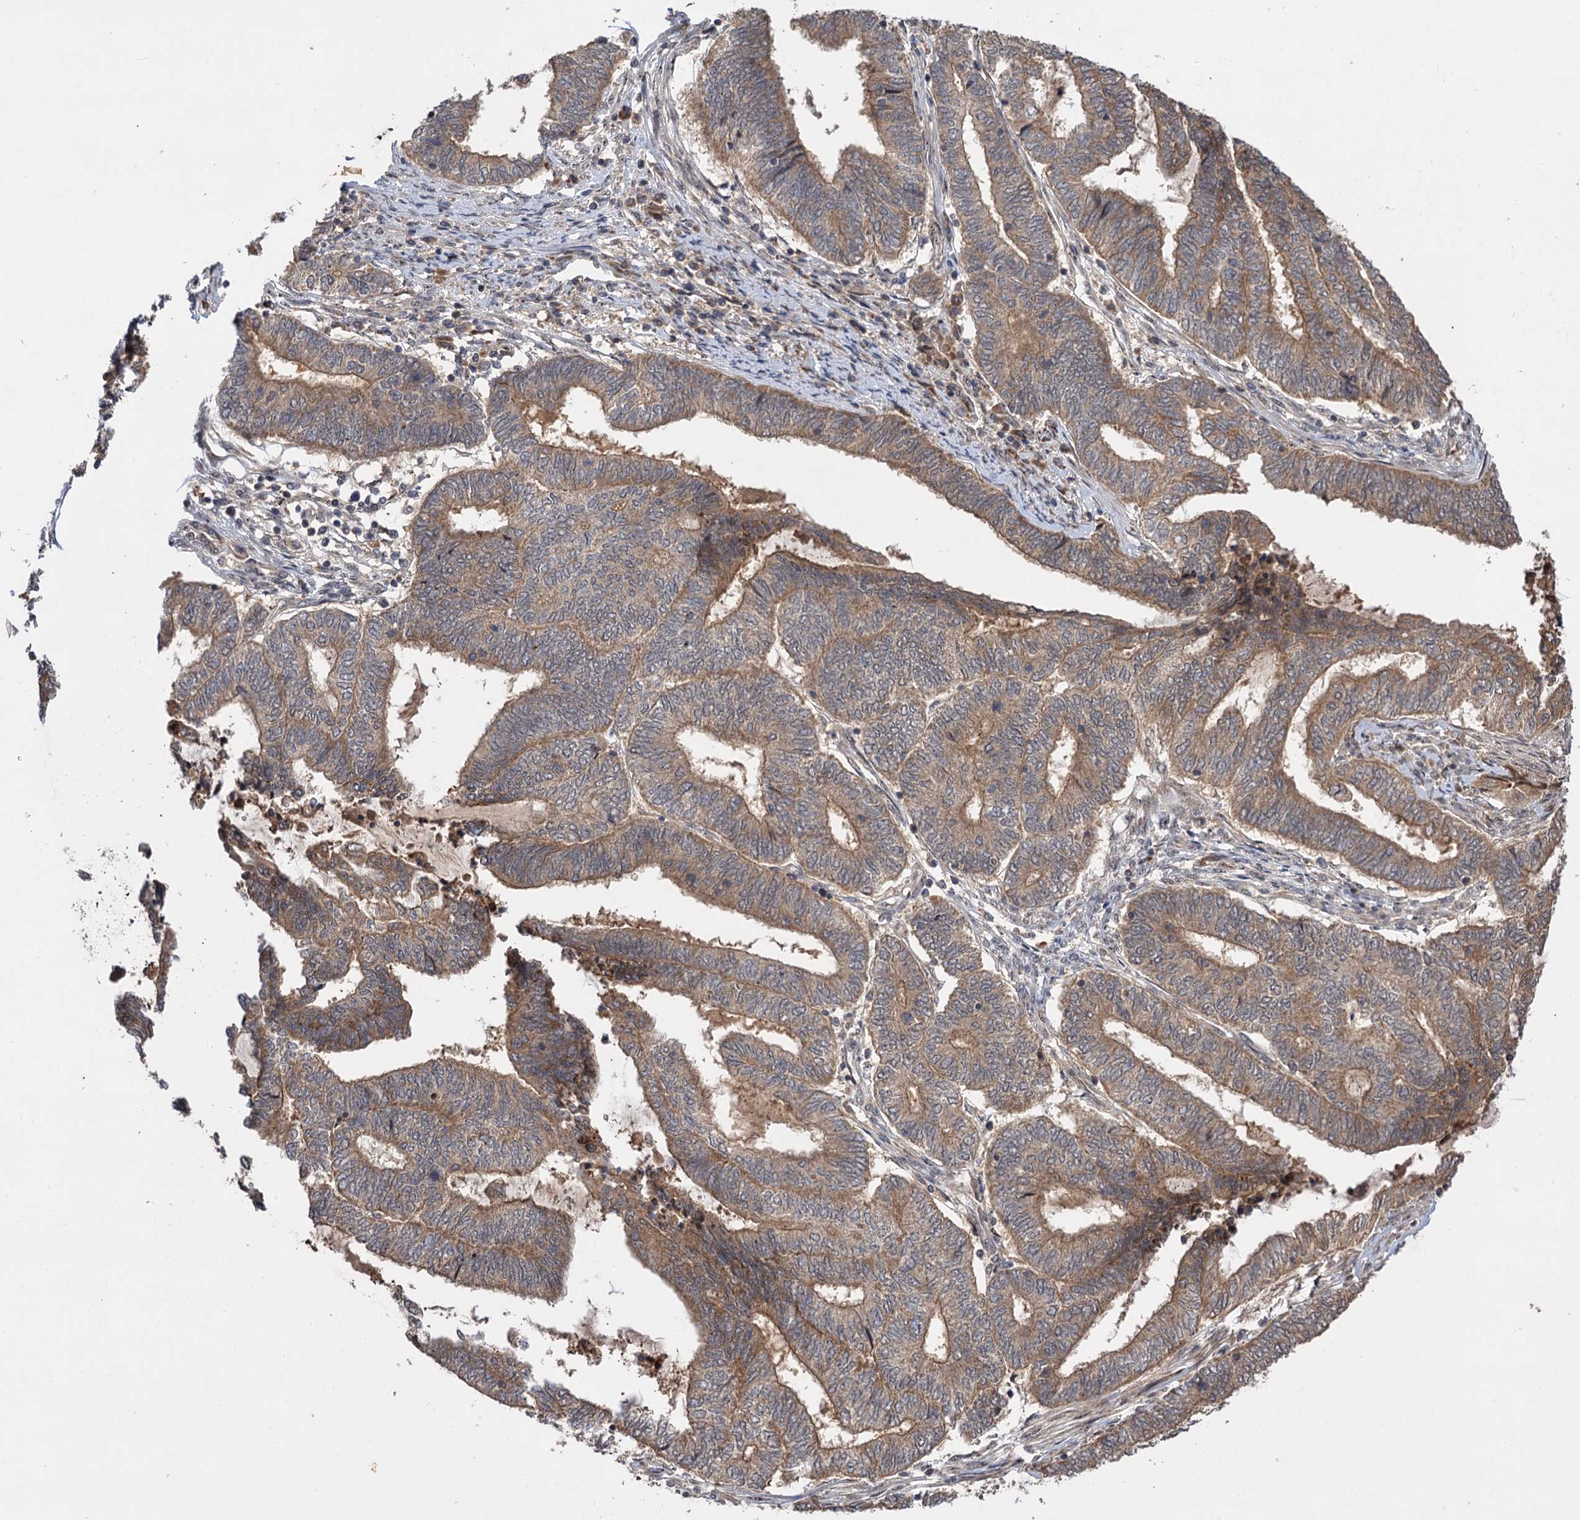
{"staining": {"intensity": "moderate", "quantity": ">75%", "location": "cytoplasmic/membranous"}, "tissue": "endometrial cancer", "cell_type": "Tumor cells", "image_type": "cancer", "snomed": [{"axis": "morphology", "description": "Adenocarcinoma, NOS"}, {"axis": "topography", "description": "Uterus"}, {"axis": "topography", "description": "Endometrium"}], "caption": "Tumor cells reveal medium levels of moderate cytoplasmic/membranous expression in approximately >75% of cells in endometrial cancer (adenocarcinoma).", "gene": "FBXW8", "patient": {"sex": "female", "age": 70}}